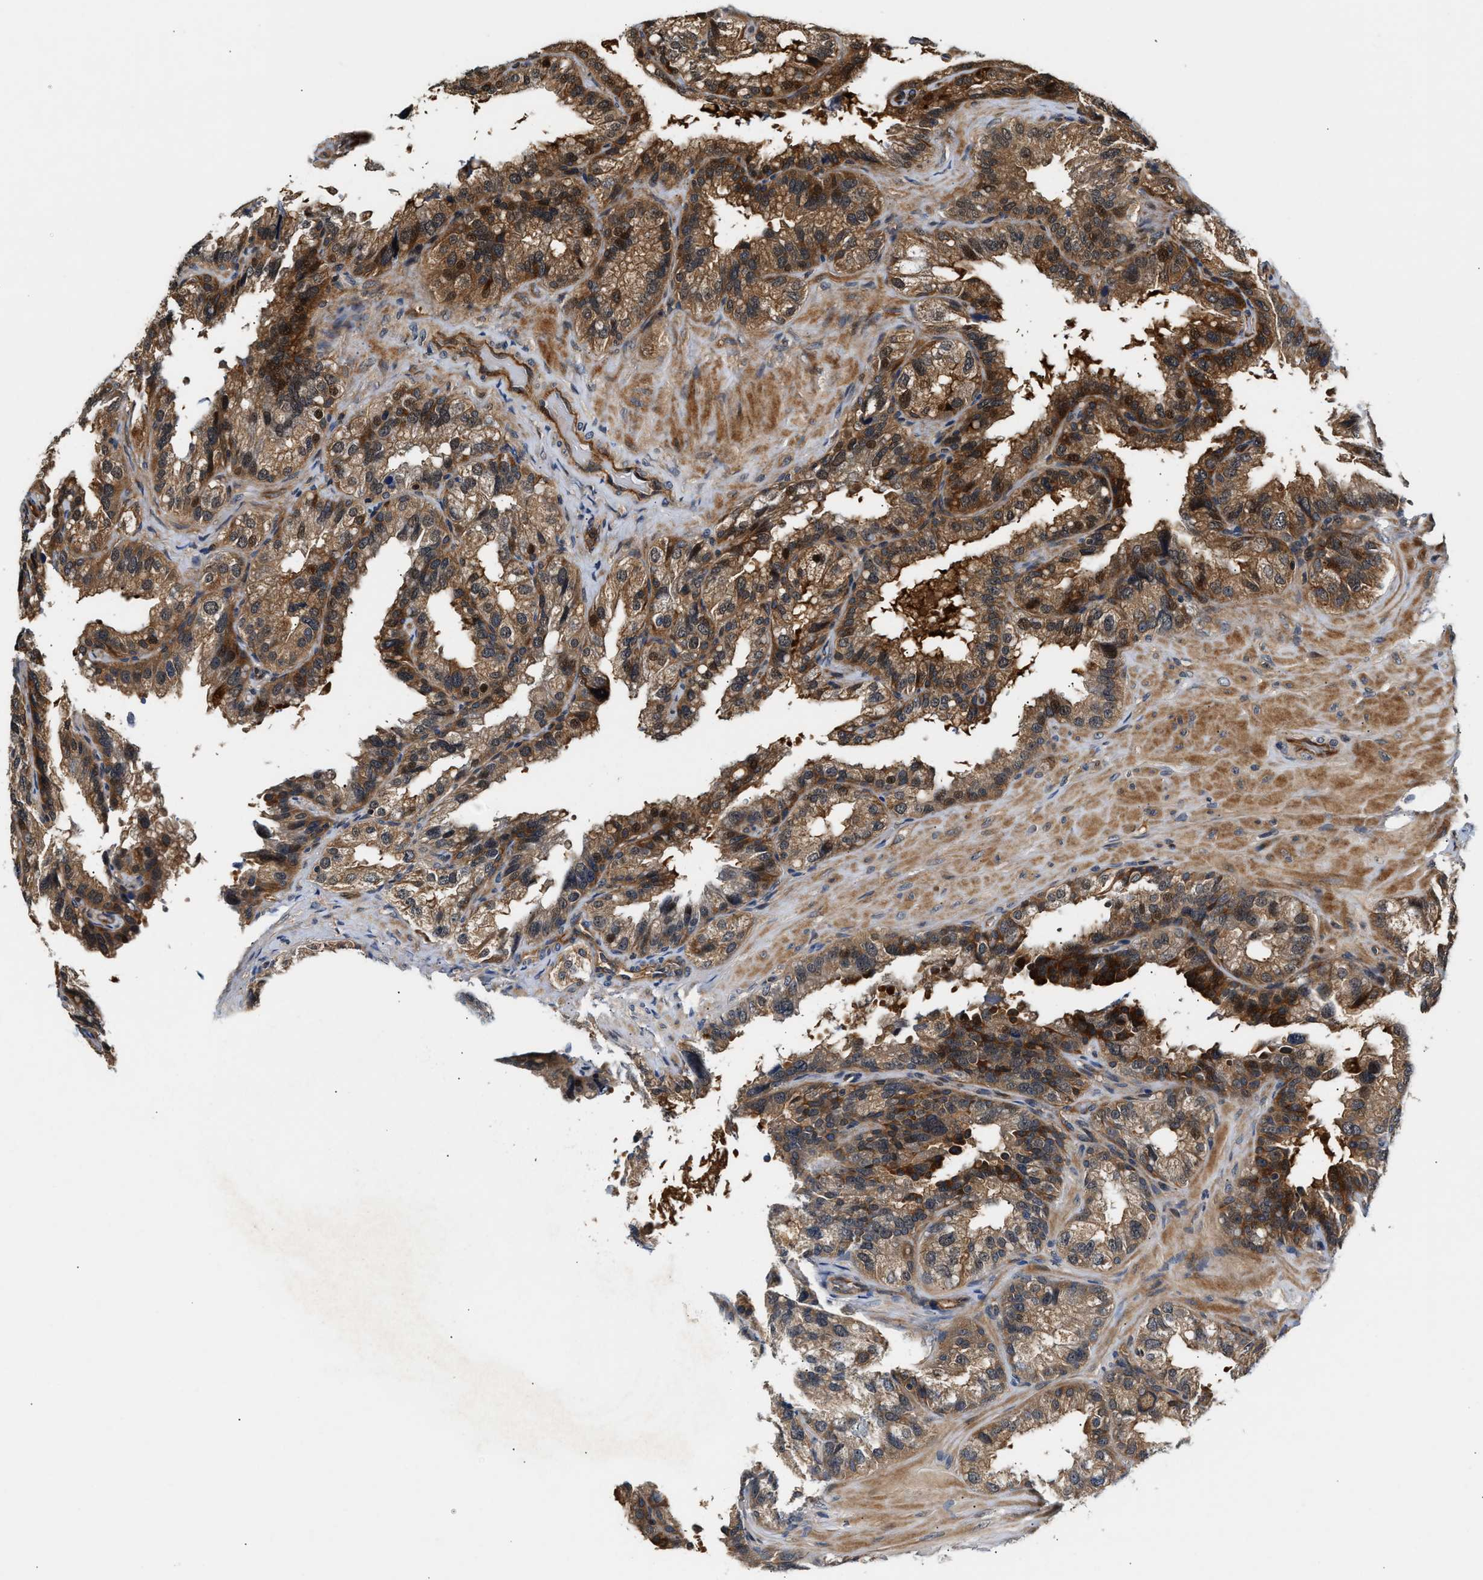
{"staining": {"intensity": "moderate", "quantity": ">75%", "location": "cytoplasmic/membranous"}, "tissue": "seminal vesicle", "cell_type": "Glandular cells", "image_type": "normal", "snomed": [{"axis": "morphology", "description": "Normal tissue, NOS"}, {"axis": "topography", "description": "Seminal veicle"}], "caption": "Protein expression analysis of normal human seminal vesicle reveals moderate cytoplasmic/membranous expression in about >75% of glandular cells. Ihc stains the protein of interest in brown and the nuclei are stained blue.", "gene": "TUT7", "patient": {"sex": "male", "age": 68}}